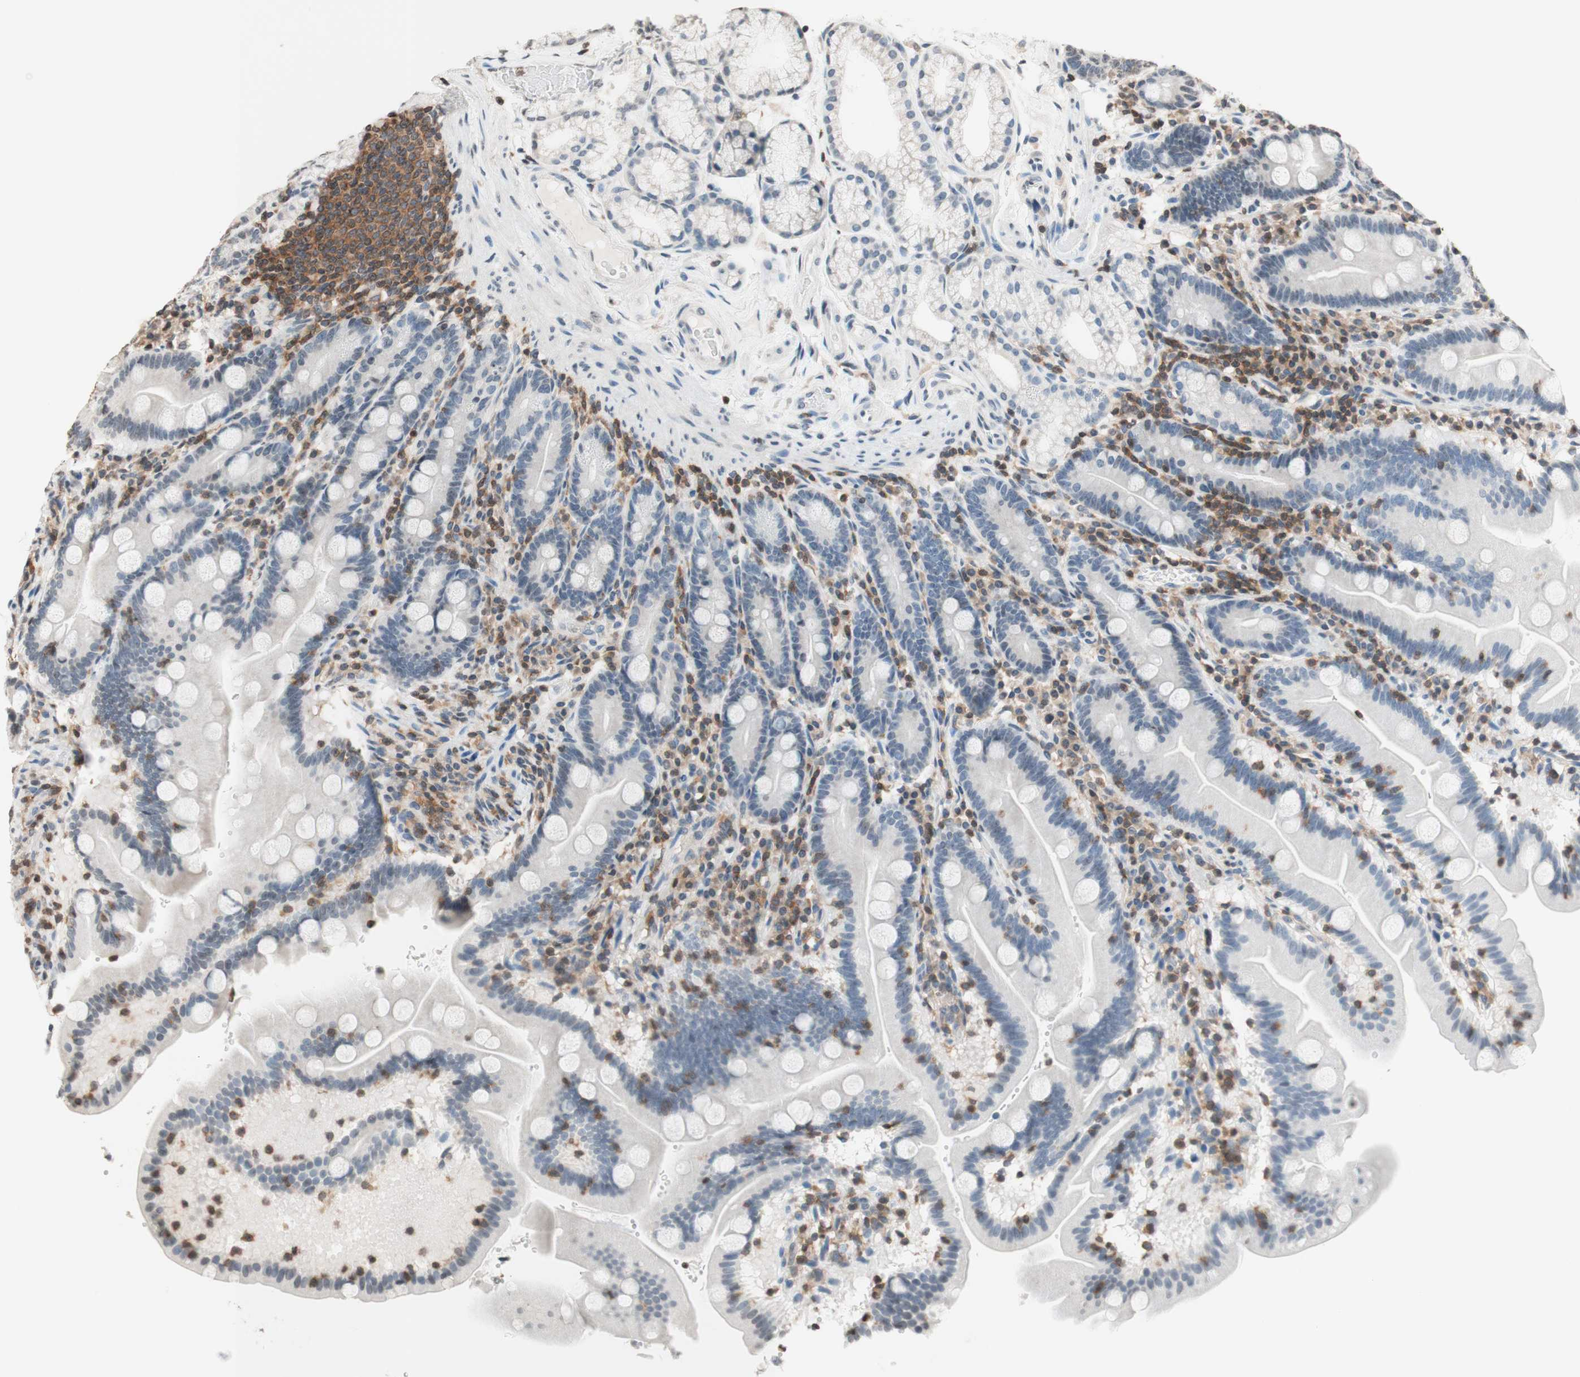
{"staining": {"intensity": "negative", "quantity": "none", "location": "none"}, "tissue": "duodenum", "cell_type": "Glandular cells", "image_type": "normal", "snomed": [{"axis": "morphology", "description": "Normal tissue, NOS"}, {"axis": "topography", "description": "Duodenum"}], "caption": "High power microscopy micrograph of an IHC micrograph of normal duodenum, revealing no significant expression in glandular cells.", "gene": "WIPF1", "patient": {"sex": "male", "age": 54}}